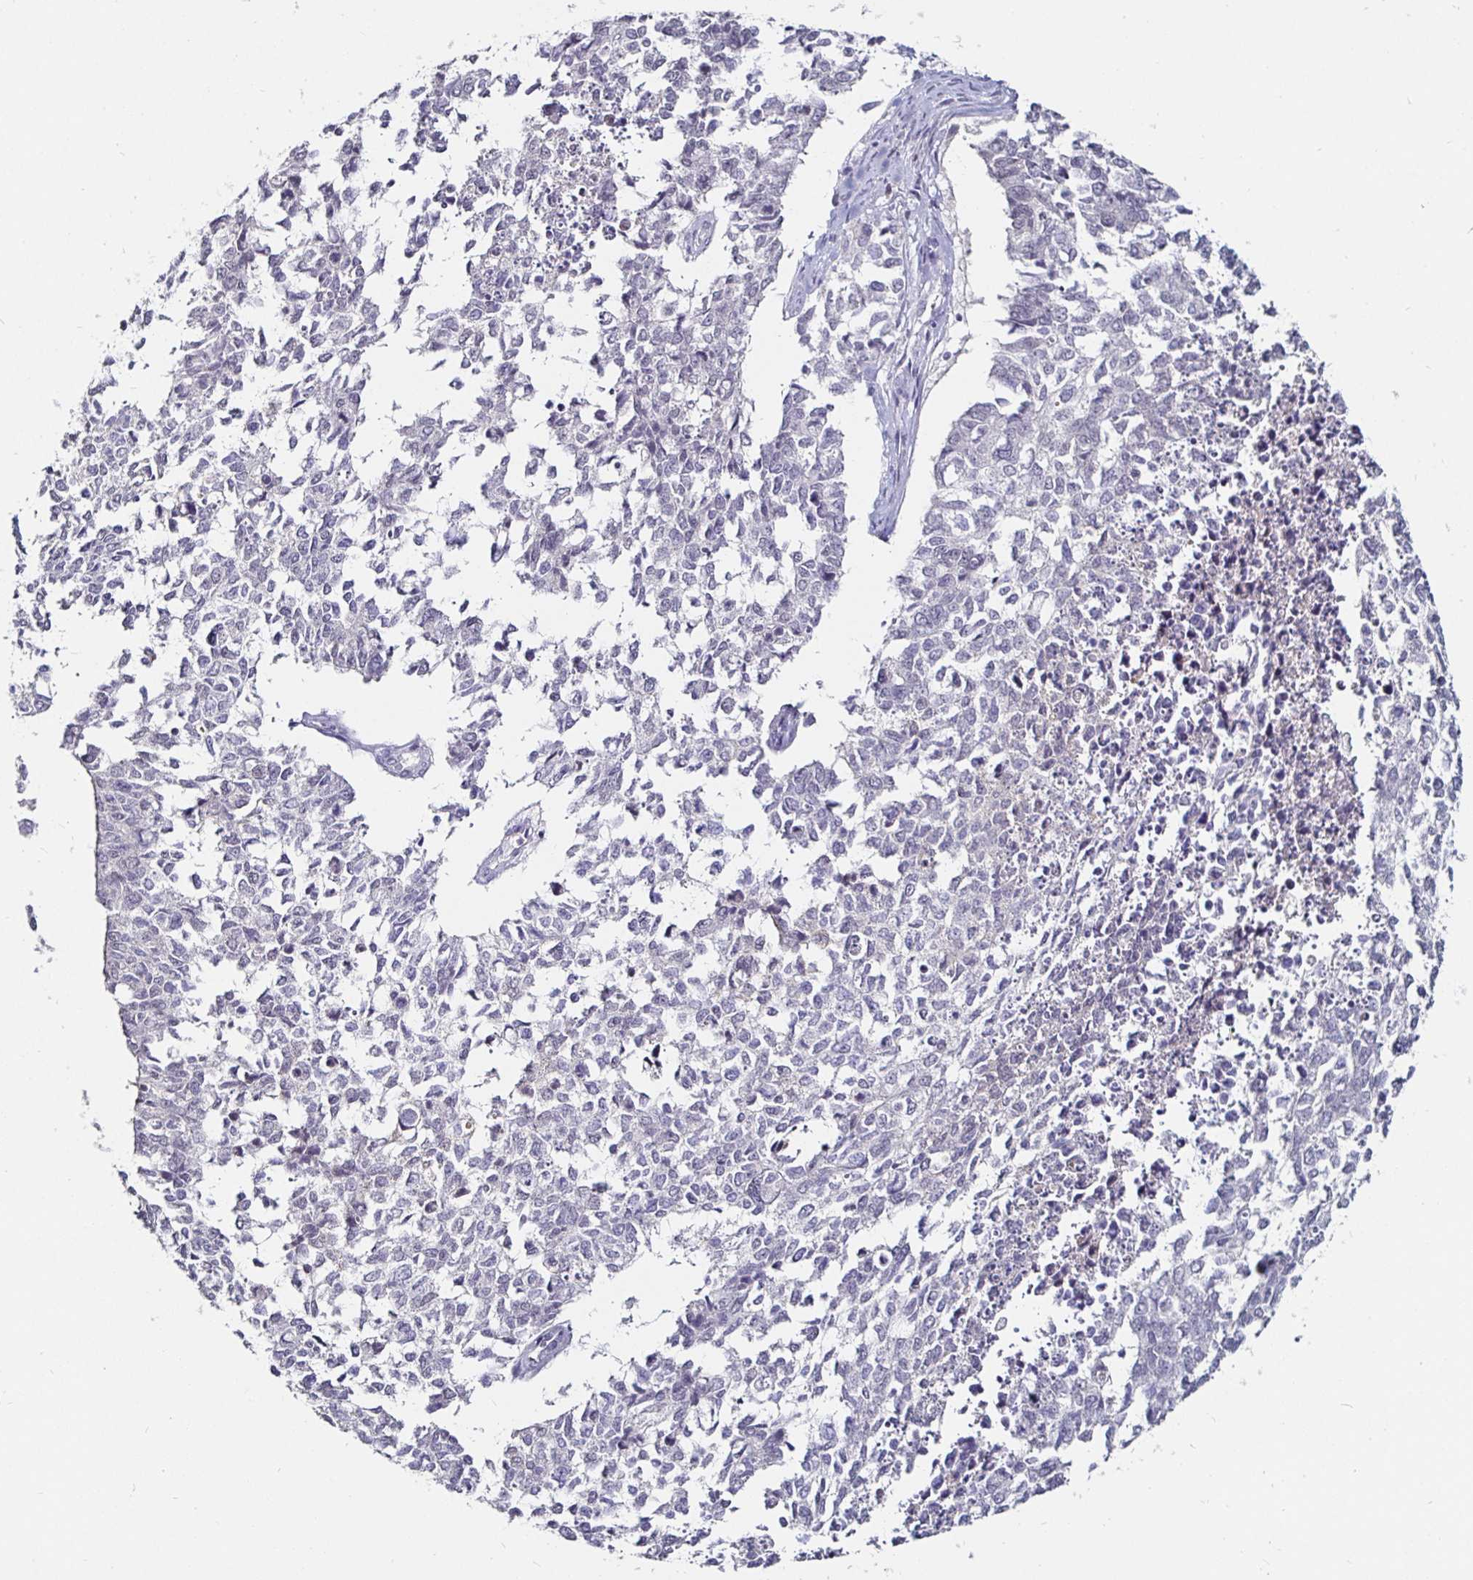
{"staining": {"intensity": "negative", "quantity": "none", "location": "none"}, "tissue": "cervical cancer", "cell_type": "Tumor cells", "image_type": "cancer", "snomed": [{"axis": "morphology", "description": "Adenocarcinoma, NOS"}, {"axis": "topography", "description": "Cervix"}], "caption": "The immunohistochemistry (IHC) histopathology image has no significant positivity in tumor cells of cervical cancer (adenocarcinoma) tissue.", "gene": "FAIM2", "patient": {"sex": "female", "age": 63}}